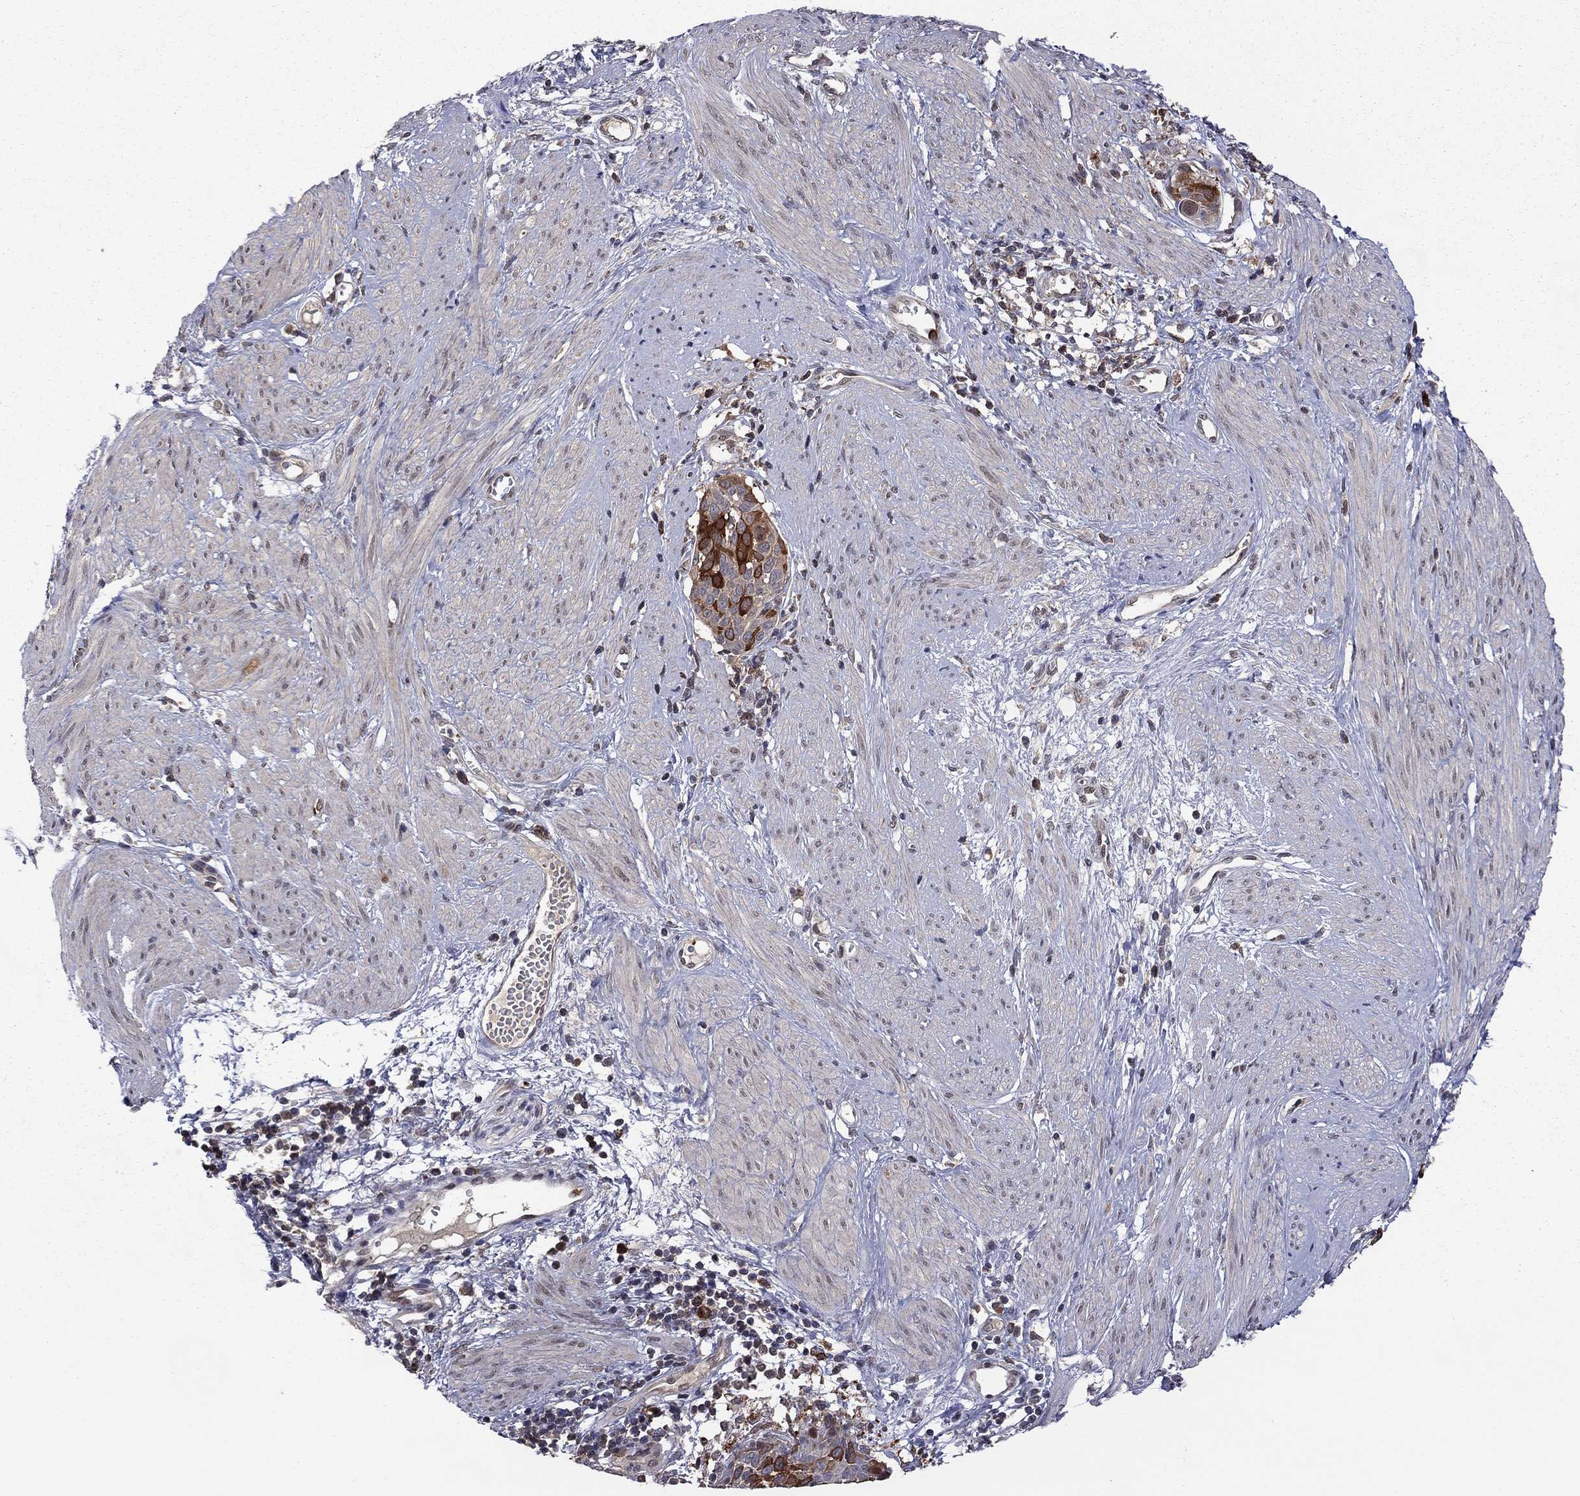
{"staining": {"intensity": "strong", "quantity": "<25%", "location": "cytoplasmic/membranous"}, "tissue": "cervical cancer", "cell_type": "Tumor cells", "image_type": "cancer", "snomed": [{"axis": "morphology", "description": "Squamous cell carcinoma, NOS"}, {"axis": "topography", "description": "Cervix"}], "caption": "Protein expression analysis of cervical cancer reveals strong cytoplasmic/membranous positivity in about <25% of tumor cells.", "gene": "GPAA1", "patient": {"sex": "female", "age": 39}}